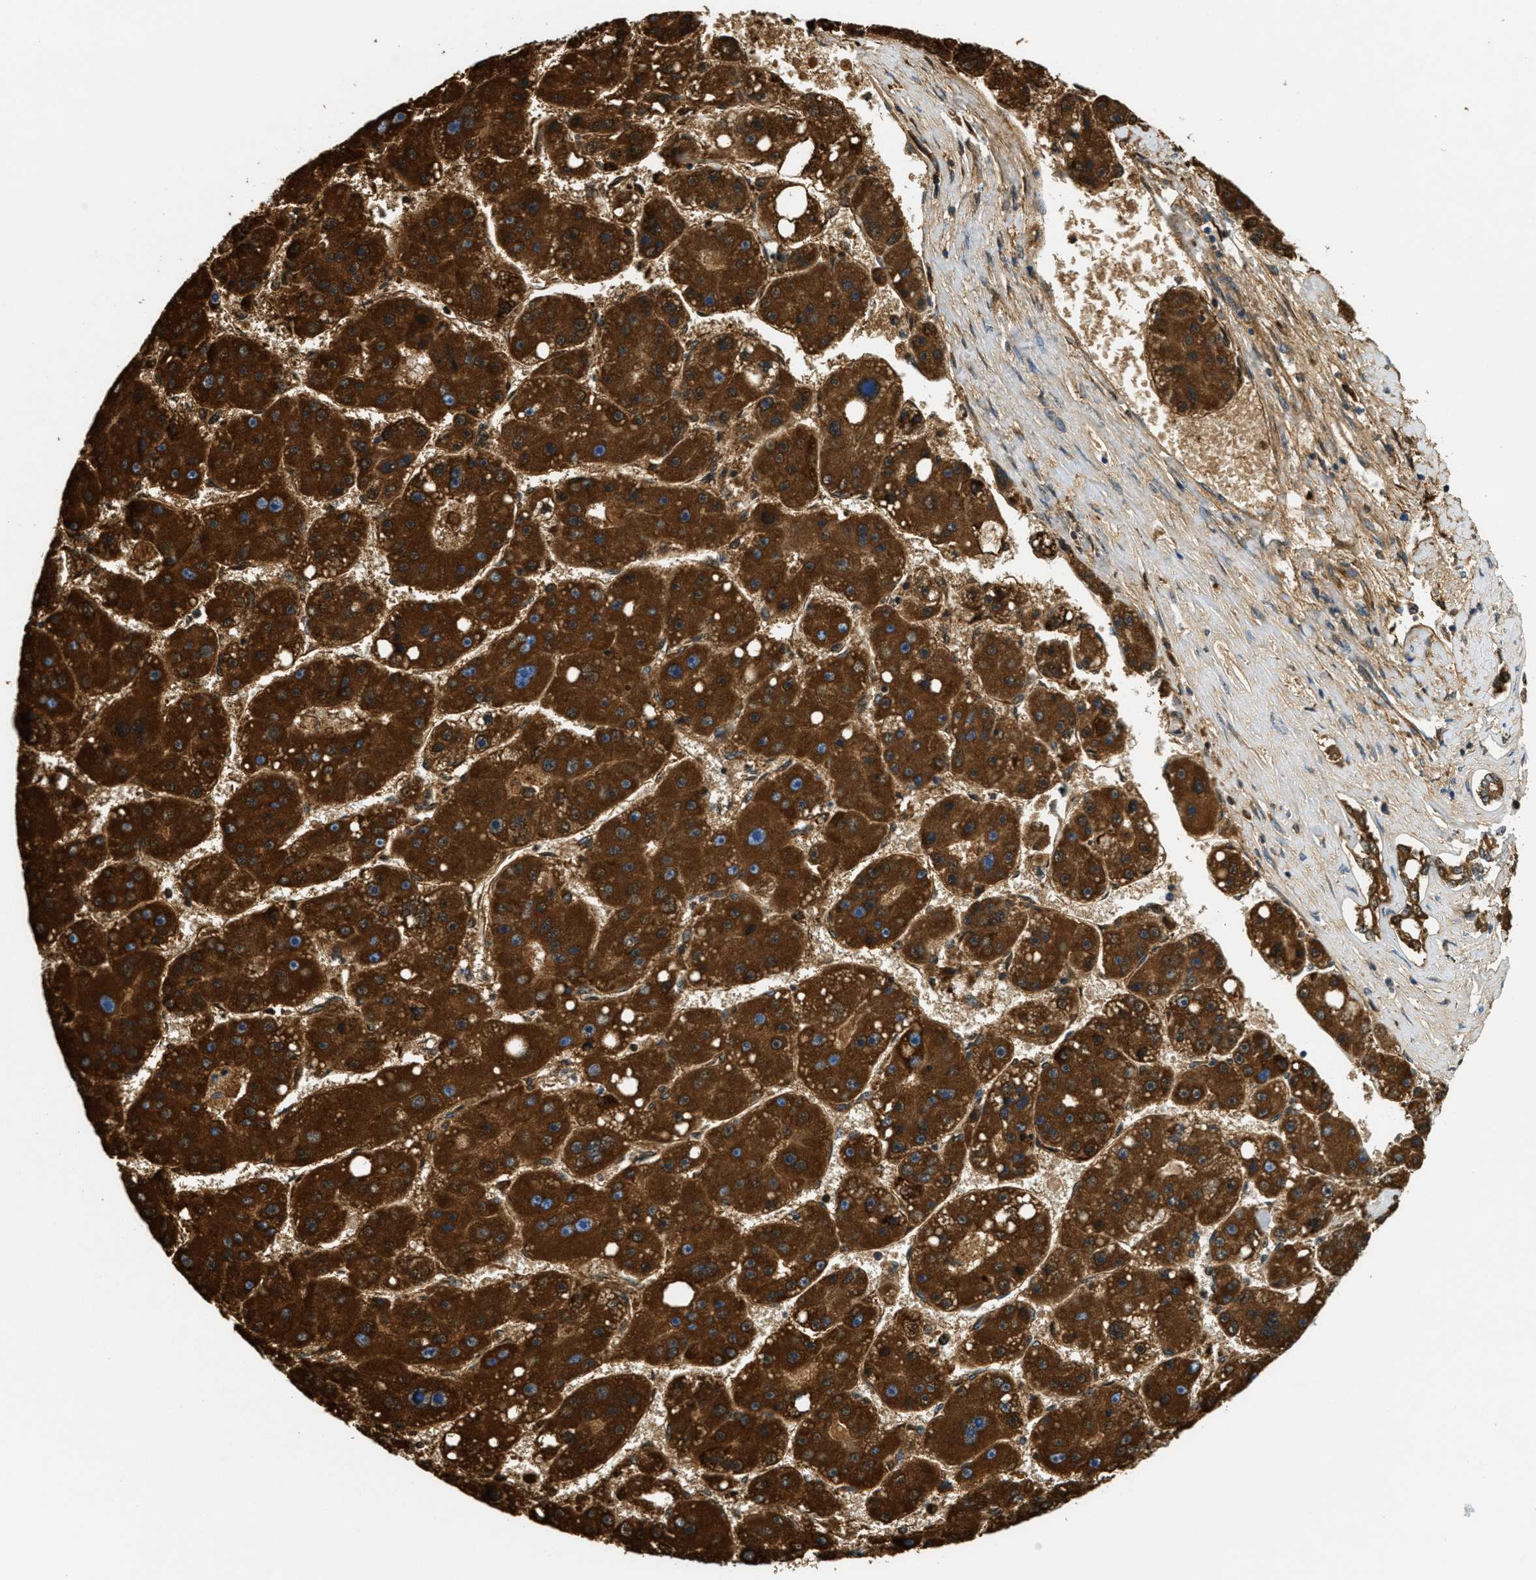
{"staining": {"intensity": "strong", "quantity": ">75%", "location": "cytoplasmic/membranous"}, "tissue": "liver cancer", "cell_type": "Tumor cells", "image_type": "cancer", "snomed": [{"axis": "morphology", "description": "Carcinoma, Hepatocellular, NOS"}, {"axis": "topography", "description": "Liver"}], "caption": "Immunohistochemistry (IHC) of liver cancer (hepatocellular carcinoma) displays high levels of strong cytoplasmic/membranous expression in approximately >75% of tumor cells. (DAB (3,3'-diaminobenzidine) IHC, brown staining for protein, blue staining for nuclei).", "gene": "HLCS", "patient": {"sex": "female", "age": 61}}